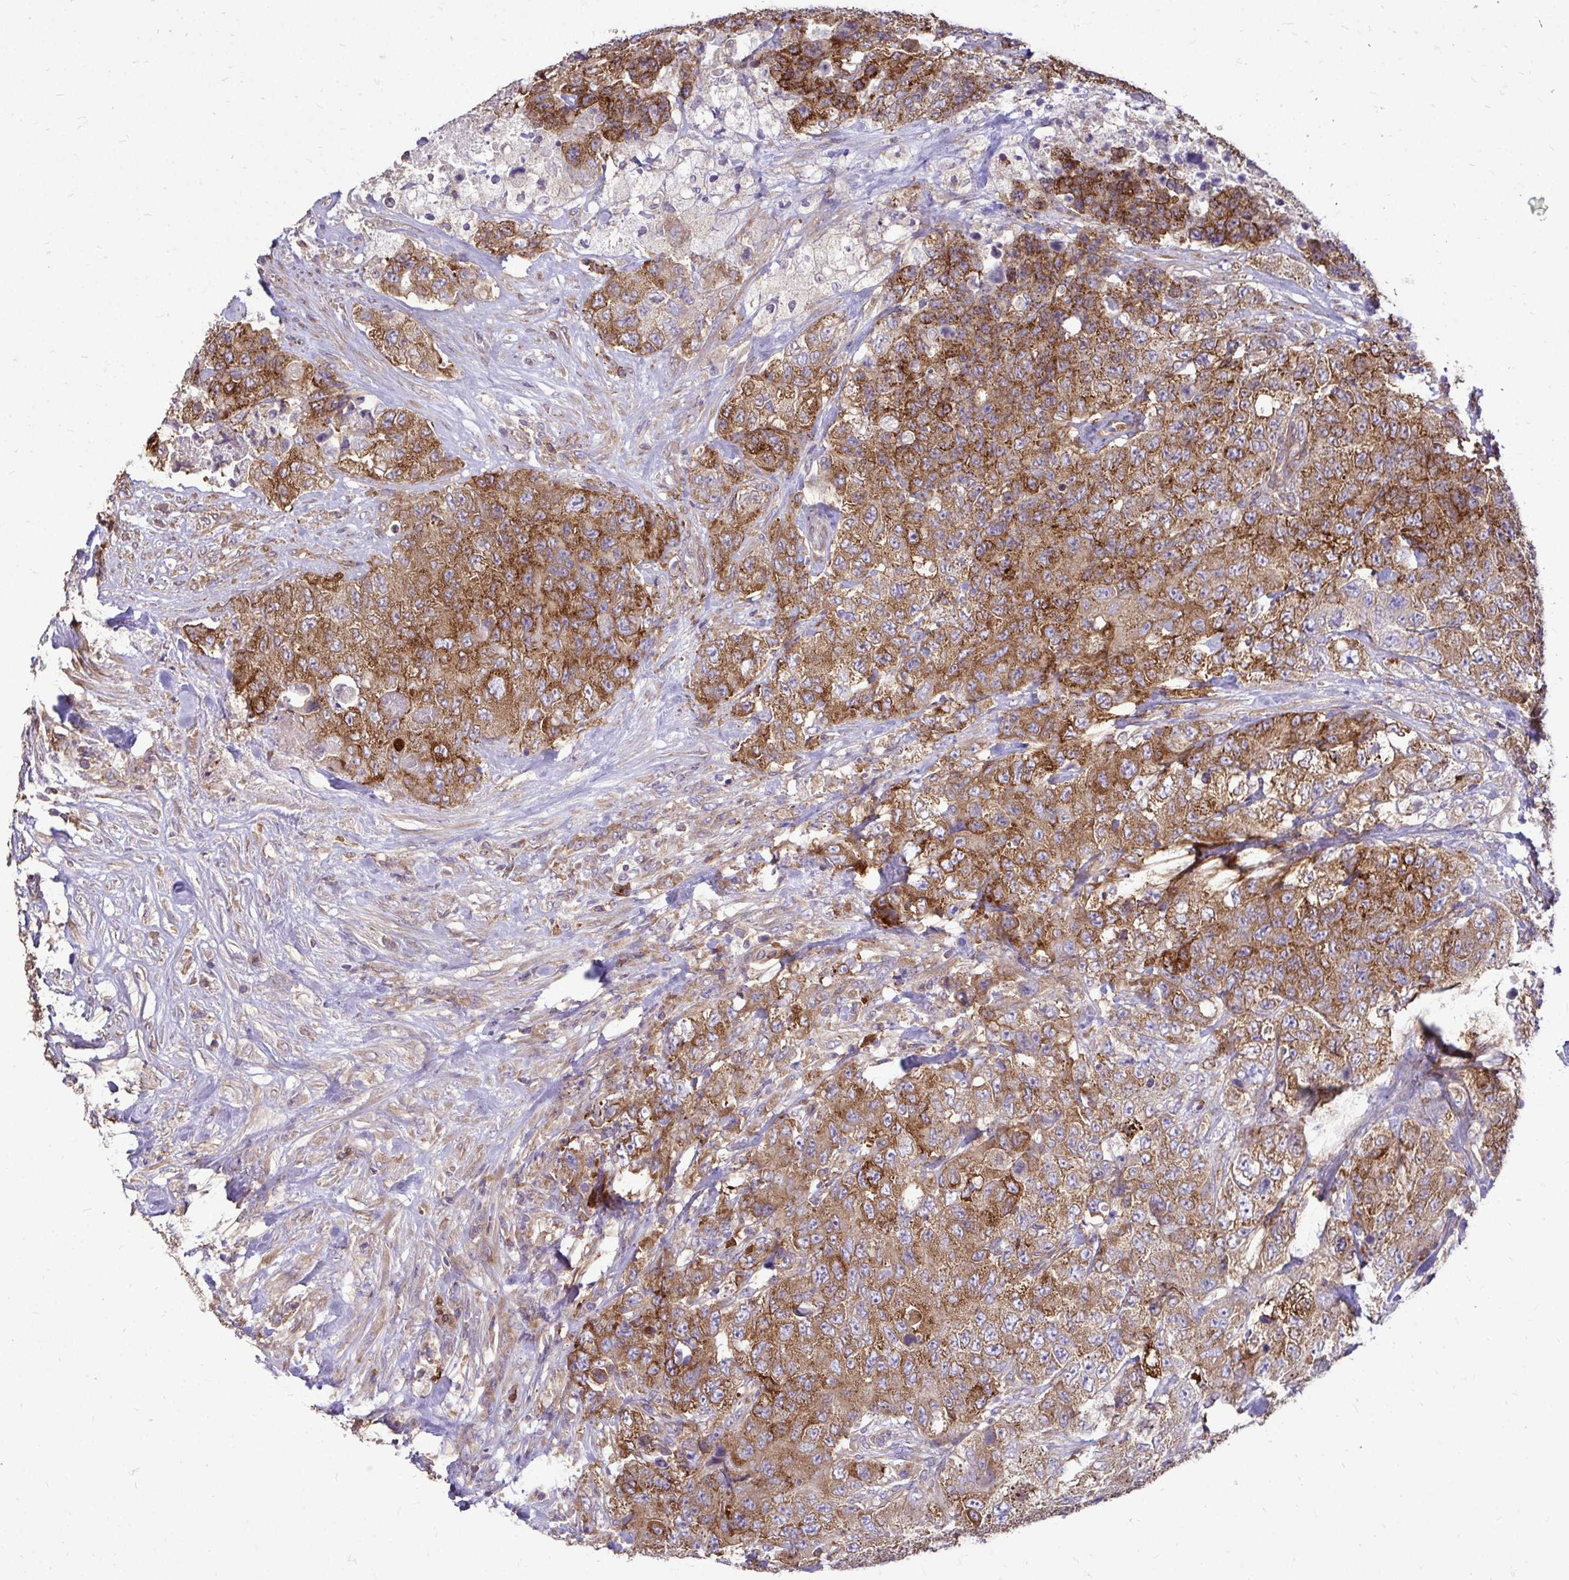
{"staining": {"intensity": "strong", "quantity": ">75%", "location": "cytoplasmic/membranous"}, "tissue": "urothelial cancer", "cell_type": "Tumor cells", "image_type": "cancer", "snomed": [{"axis": "morphology", "description": "Urothelial carcinoma, High grade"}, {"axis": "topography", "description": "Urinary bladder"}], "caption": "About >75% of tumor cells in human urothelial carcinoma (high-grade) show strong cytoplasmic/membranous protein staining as visualized by brown immunohistochemical staining.", "gene": "FMR1", "patient": {"sex": "female", "age": 78}}